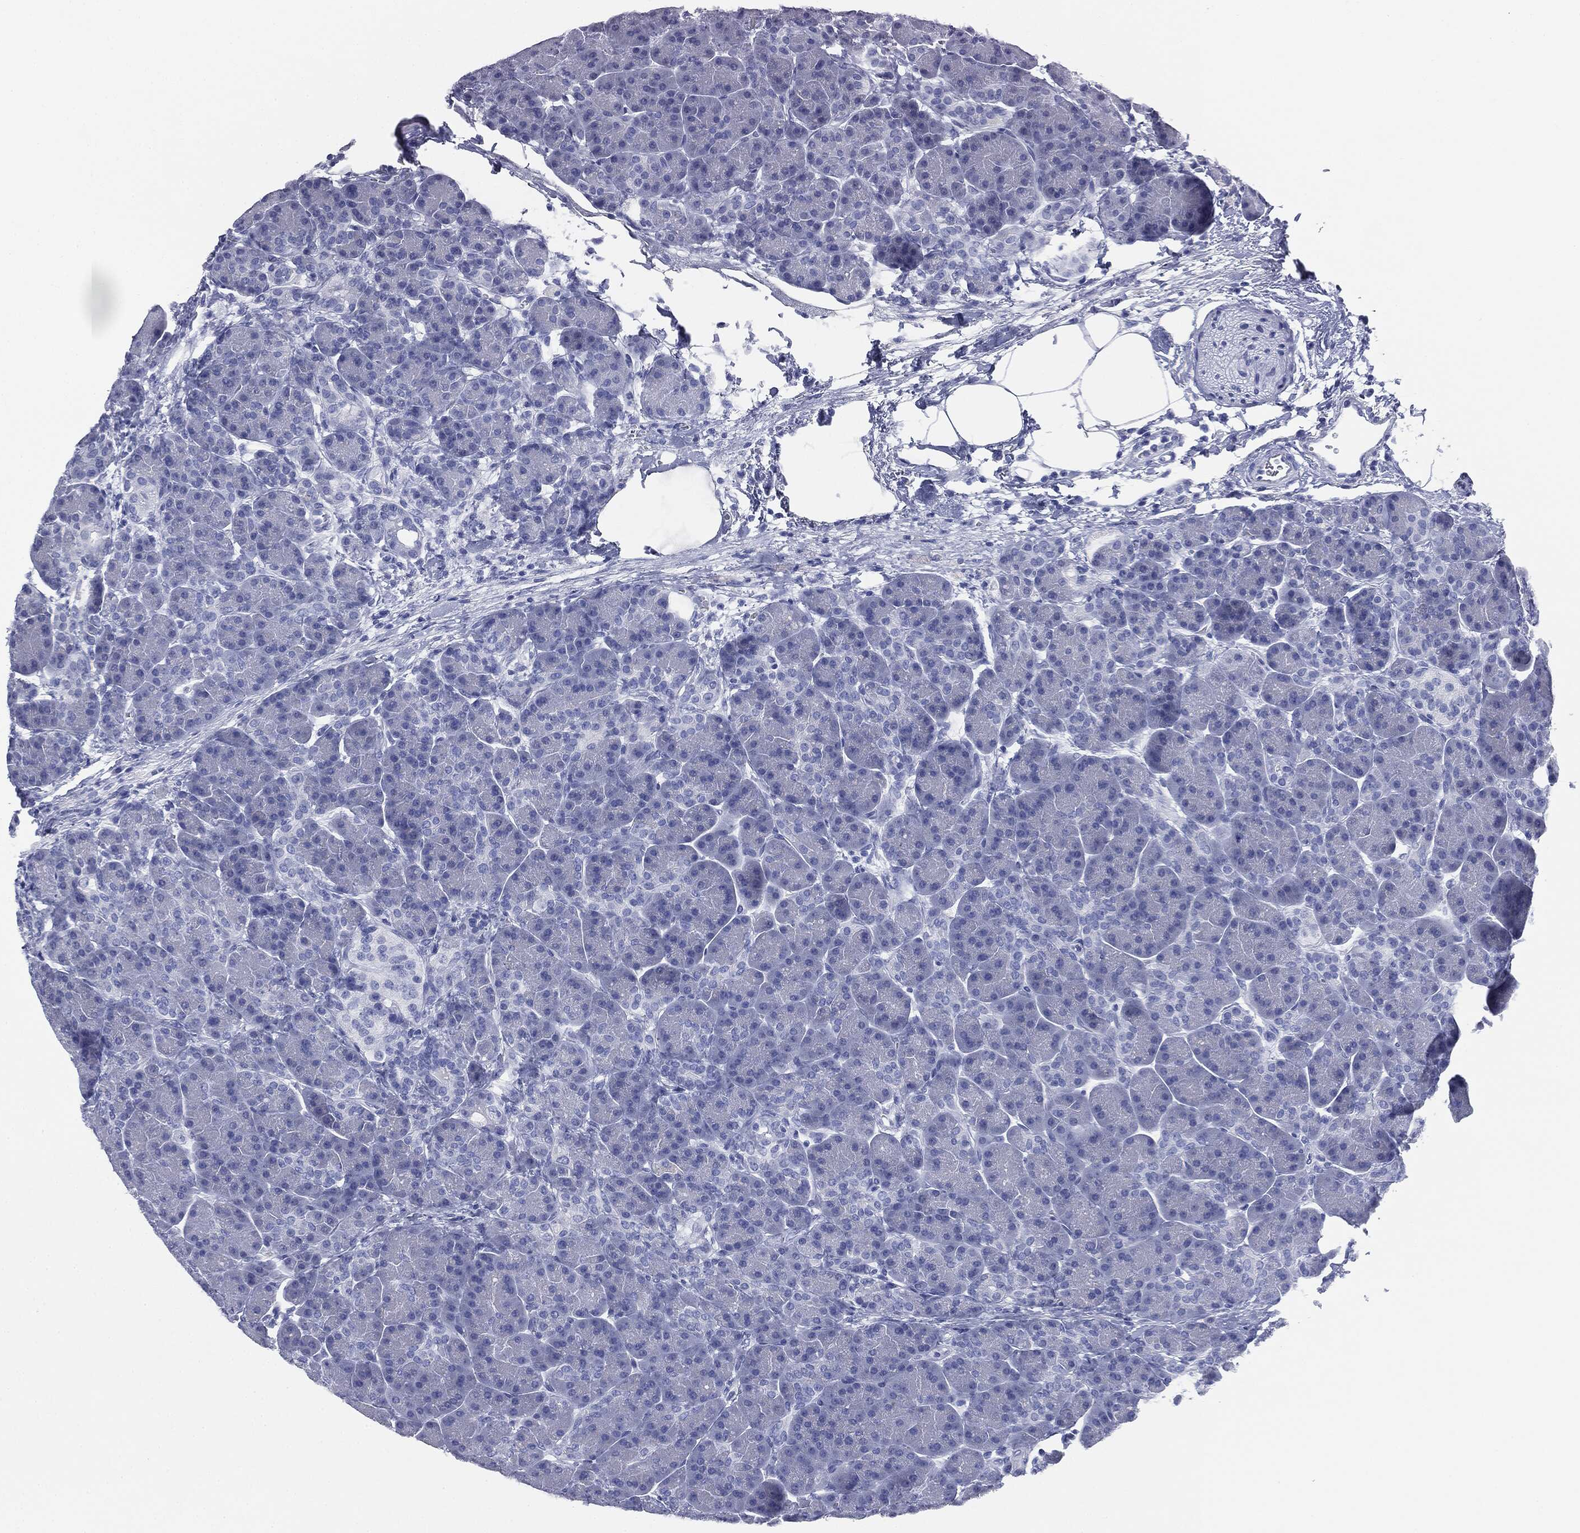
{"staining": {"intensity": "negative", "quantity": "none", "location": "none"}, "tissue": "pancreas", "cell_type": "Exocrine glandular cells", "image_type": "normal", "snomed": [{"axis": "morphology", "description": "Normal tissue, NOS"}, {"axis": "topography", "description": "Pancreas"}], "caption": "Pancreas was stained to show a protein in brown. There is no significant positivity in exocrine glandular cells. (Stains: DAB immunohistochemistry (IHC) with hematoxylin counter stain, Microscopy: brightfield microscopy at high magnification).", "gene": "ATP2A1", "patient": {"sex": "female", "age": 63}}